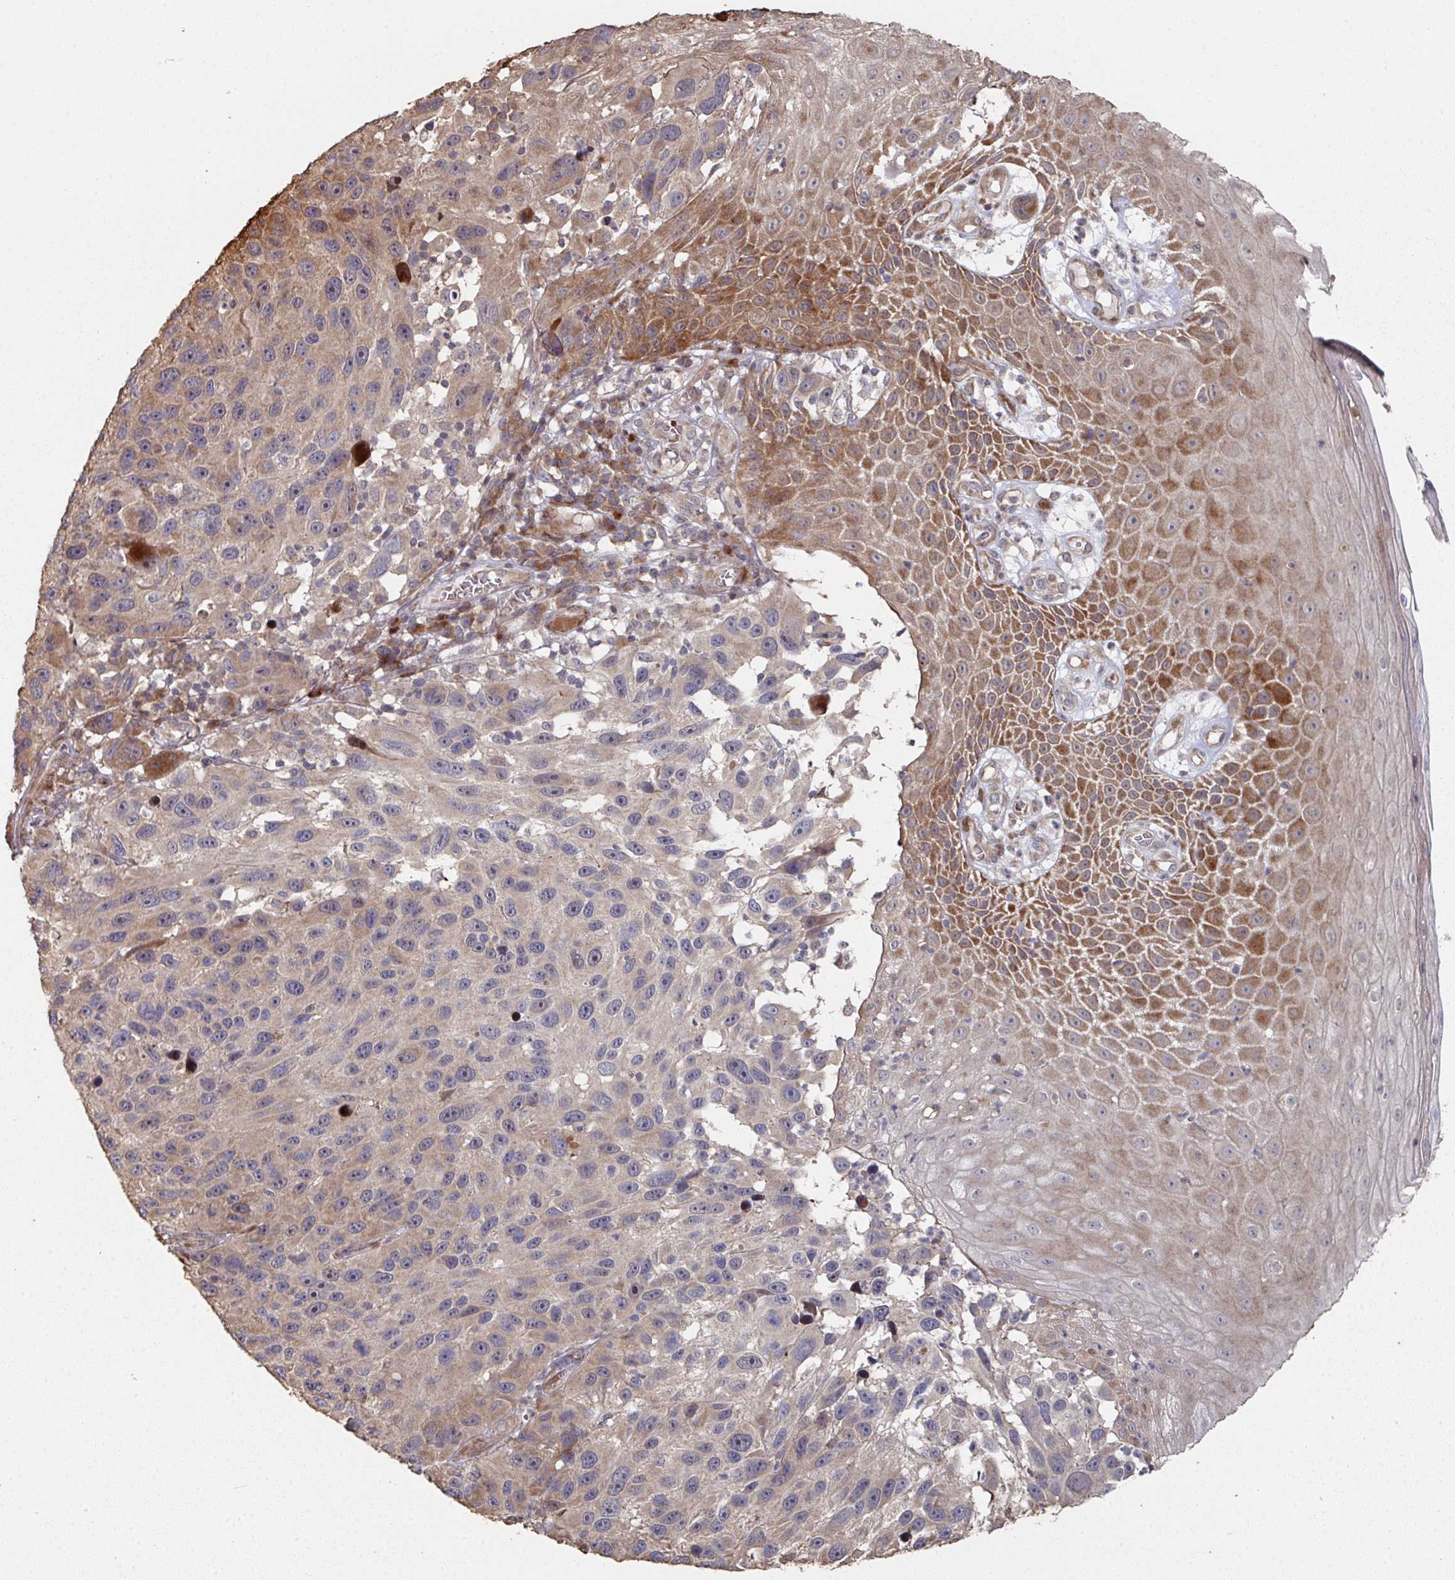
{"staining": {"intensity": "negative", "quantity": "none", "location": "none"}, "tissue": "melanoma", "cell_type": "Tumor cells", "image_type": "cancer", "snomed": [{"axis": "morphology", "description": "Malignant melanoma, NOS"}, {"axis": "topography", "description": "Skin"}], "caption": "This is an immunohistochemistry (IHC) histopathology image of human malignant melanoma. There is no expression in tumor cells.", "gene": "CA7", "patient": {"sex": "male", "age": 53}}